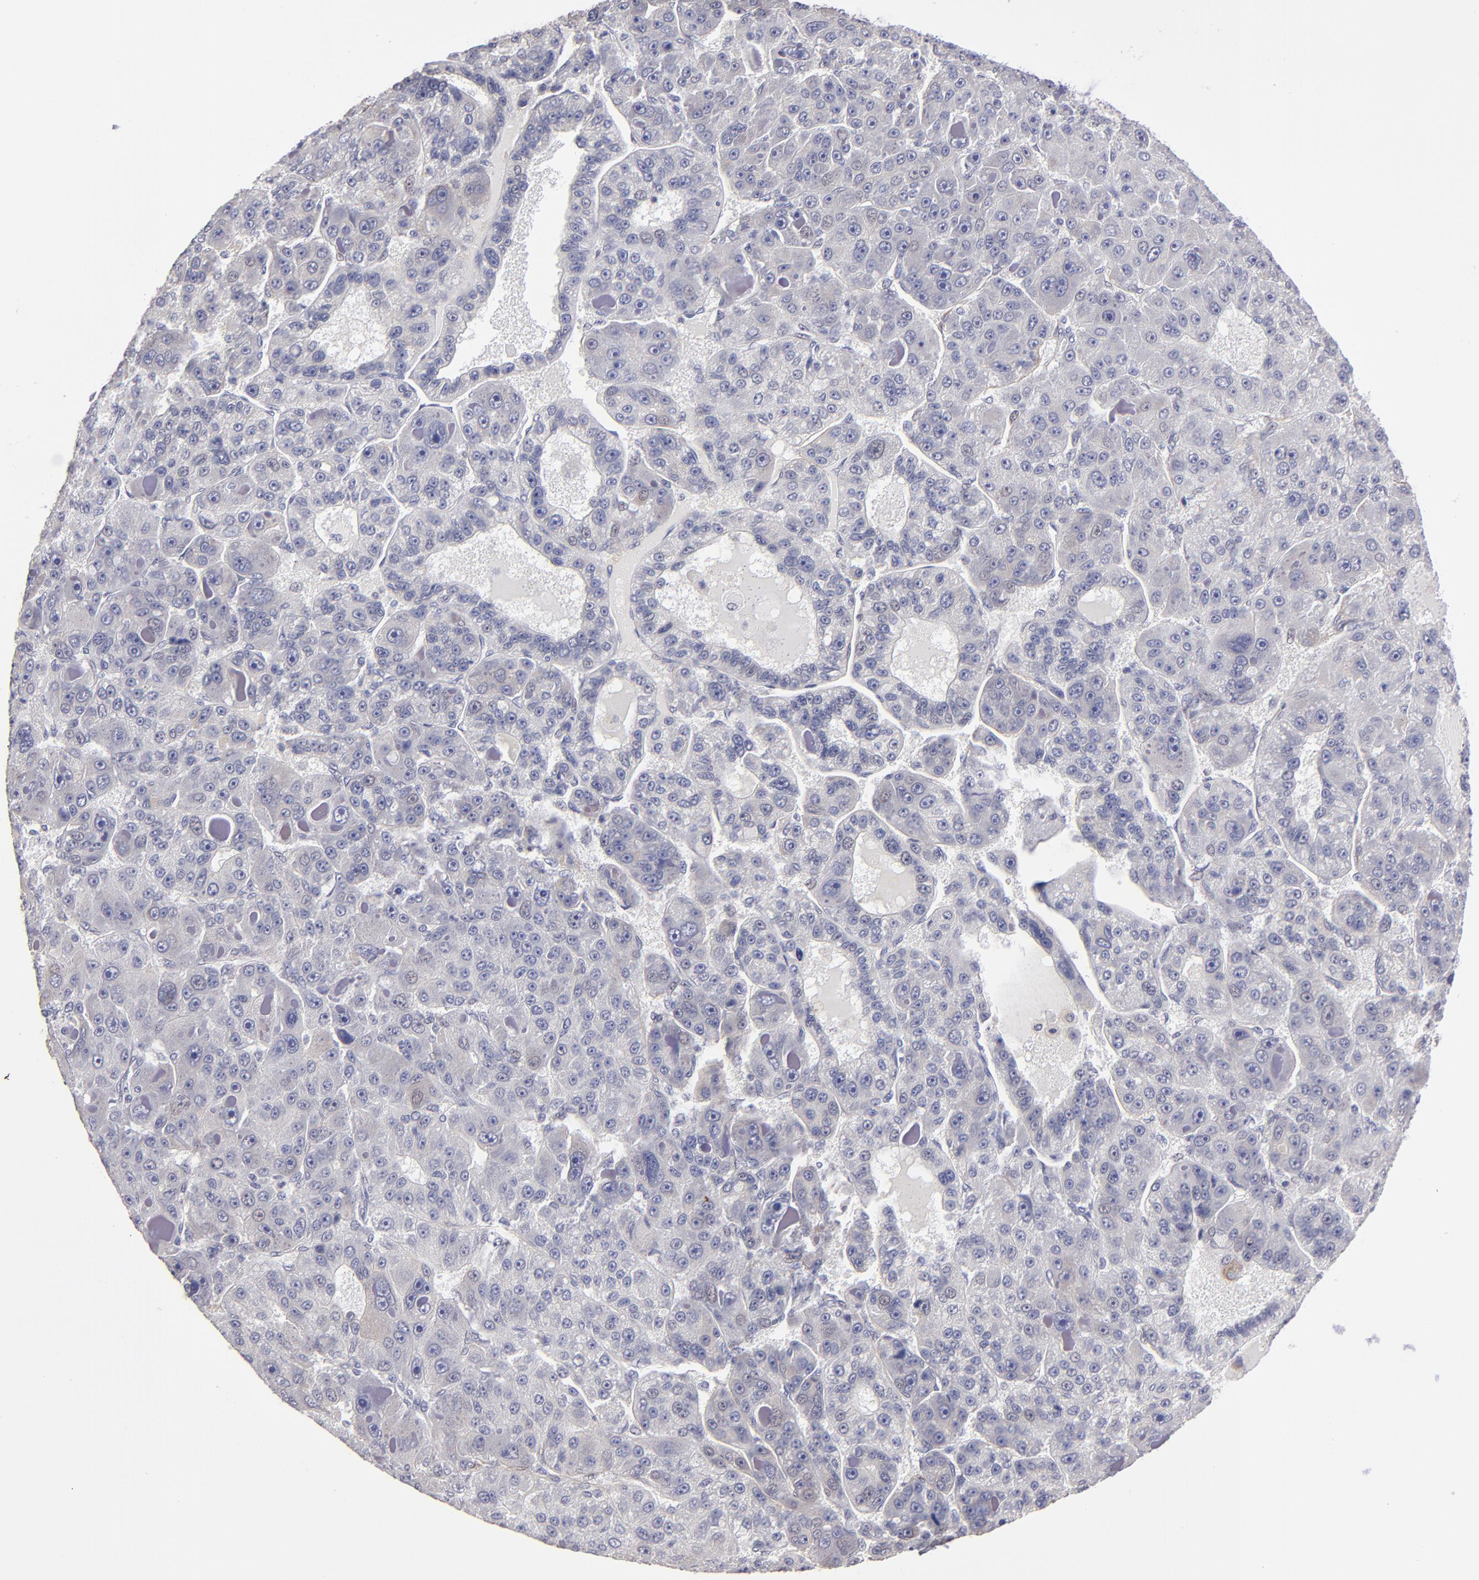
{"staining": {"intensity": "negative", "quantity": "none", "location": "none"}, "tissue": "liver cancer", "cell_type": "Tumor cells", "image_type": "cancer", "snomed": [{"axis": "morphology", "description": "Carcinoma, Hepatocellular, NOS"}, {"axis": "topography", "description": "Liver"}], "caption": "Immunohistochemistry photomicrograph of liver cancer (hepatocellular carcinoma) stained for a protein (brown), which demonstrates no staining in tumor cells.", "gene": "ZNF175", "patient": {"sex": "male", "age": 76}}